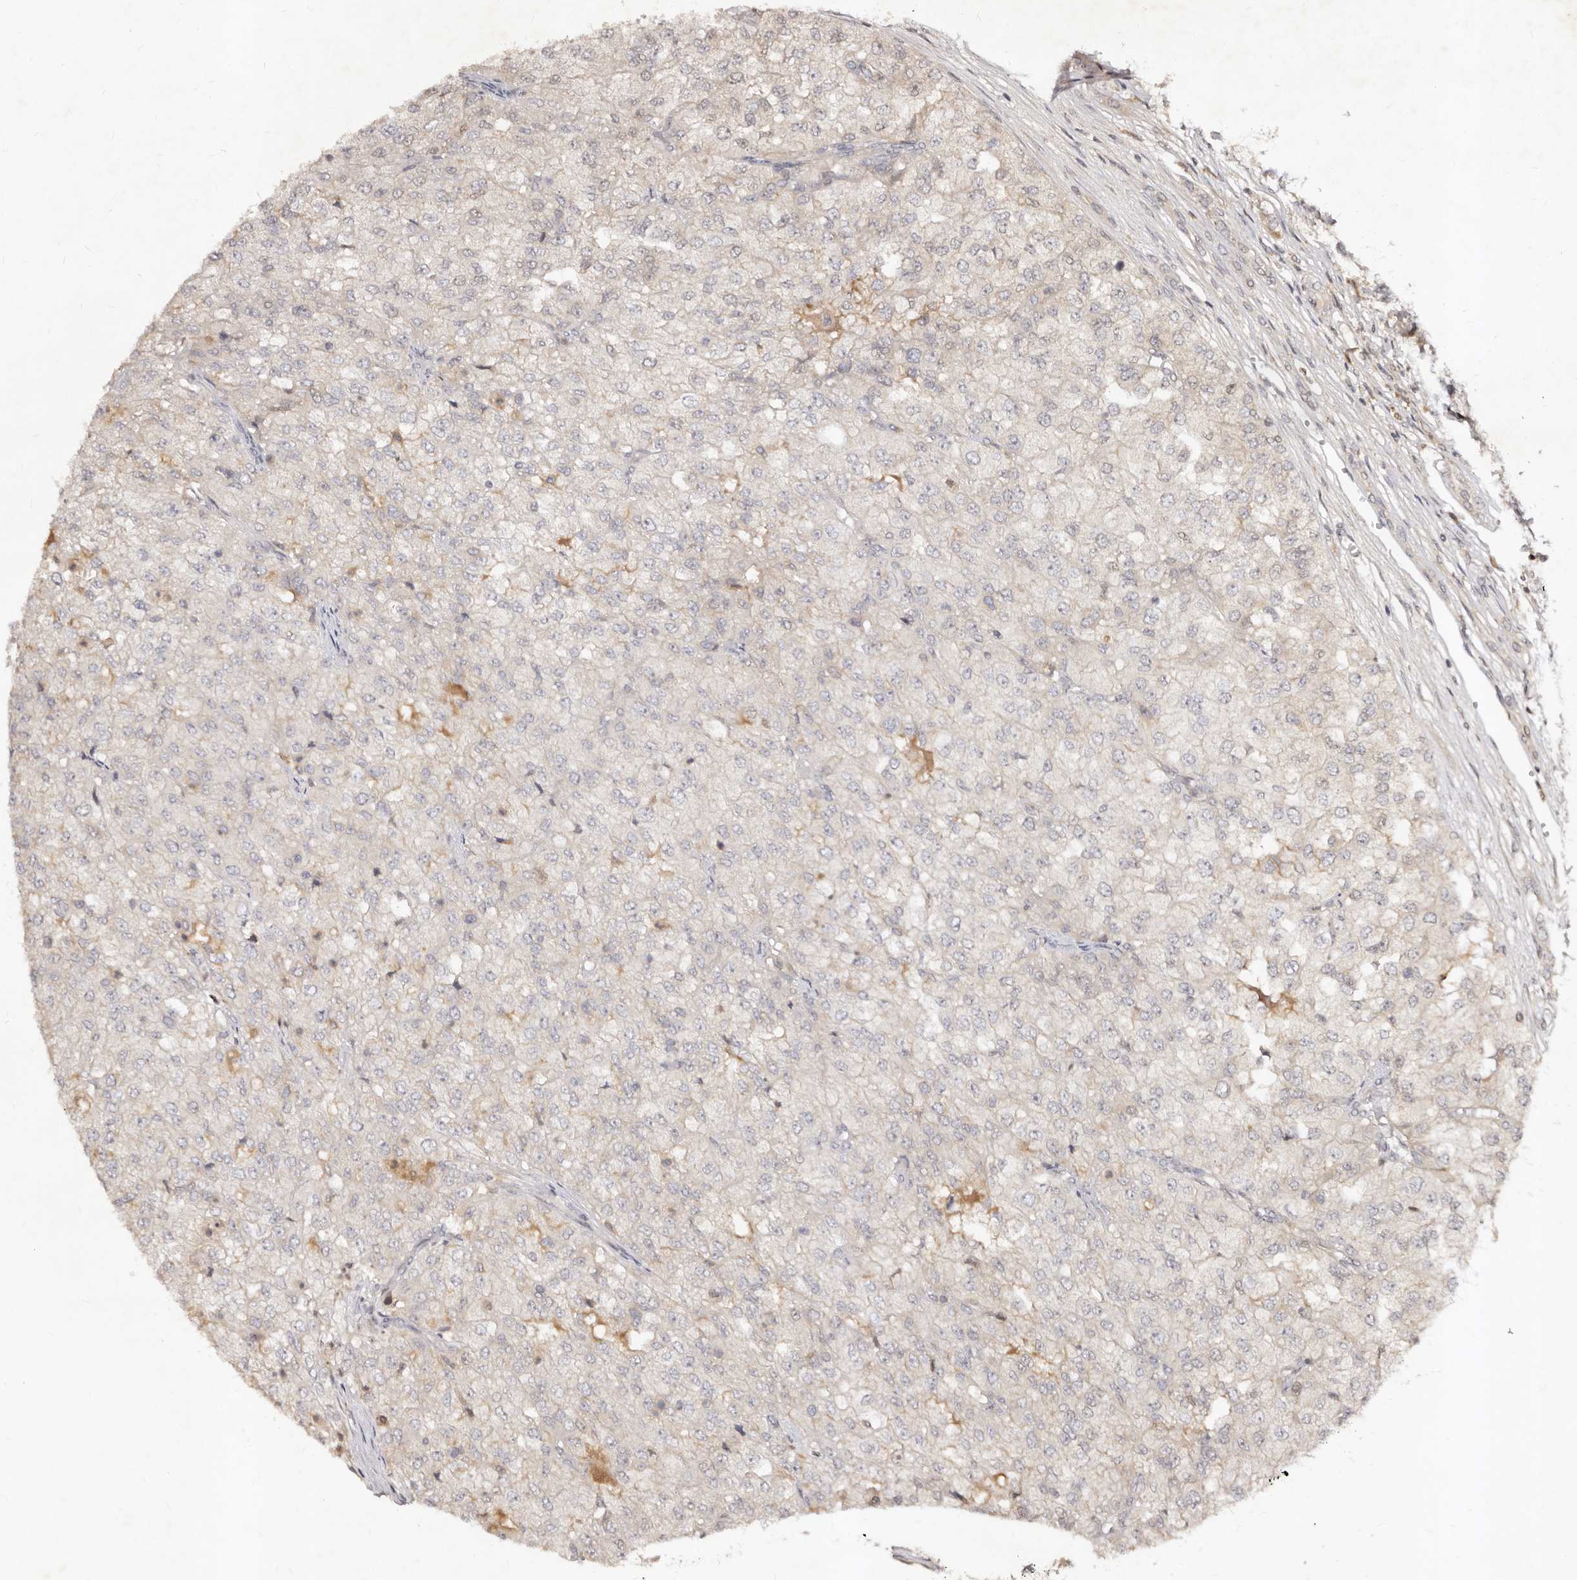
{"staining": {"intensity": "weak", "quantity": "<25%", "location": "cytoplasmic/membranous"}, "tissue": "renal cancer", "cell_type": "Tumor cells", "image_type": "cancer", "snomed": [{"axis": "morphology", "description": "Adenocarcinoma, NOS"}, {"axis": "topography", "description": "Kidney"}], "caption": "IHC histopathology image of neoplastic tissue: human renal cancer (adenocarcinoma) stained with DAB displays no significant protein expression in tumor cells. (Stains: DAB (3,3'-diaminobenzidine) immunohistochemistry with hematoxylin counter stain, Microscopy: brightfield microscopy at high magnification).", "gene": "LCORL", "patient": {"sex": "female", "age": 54}}